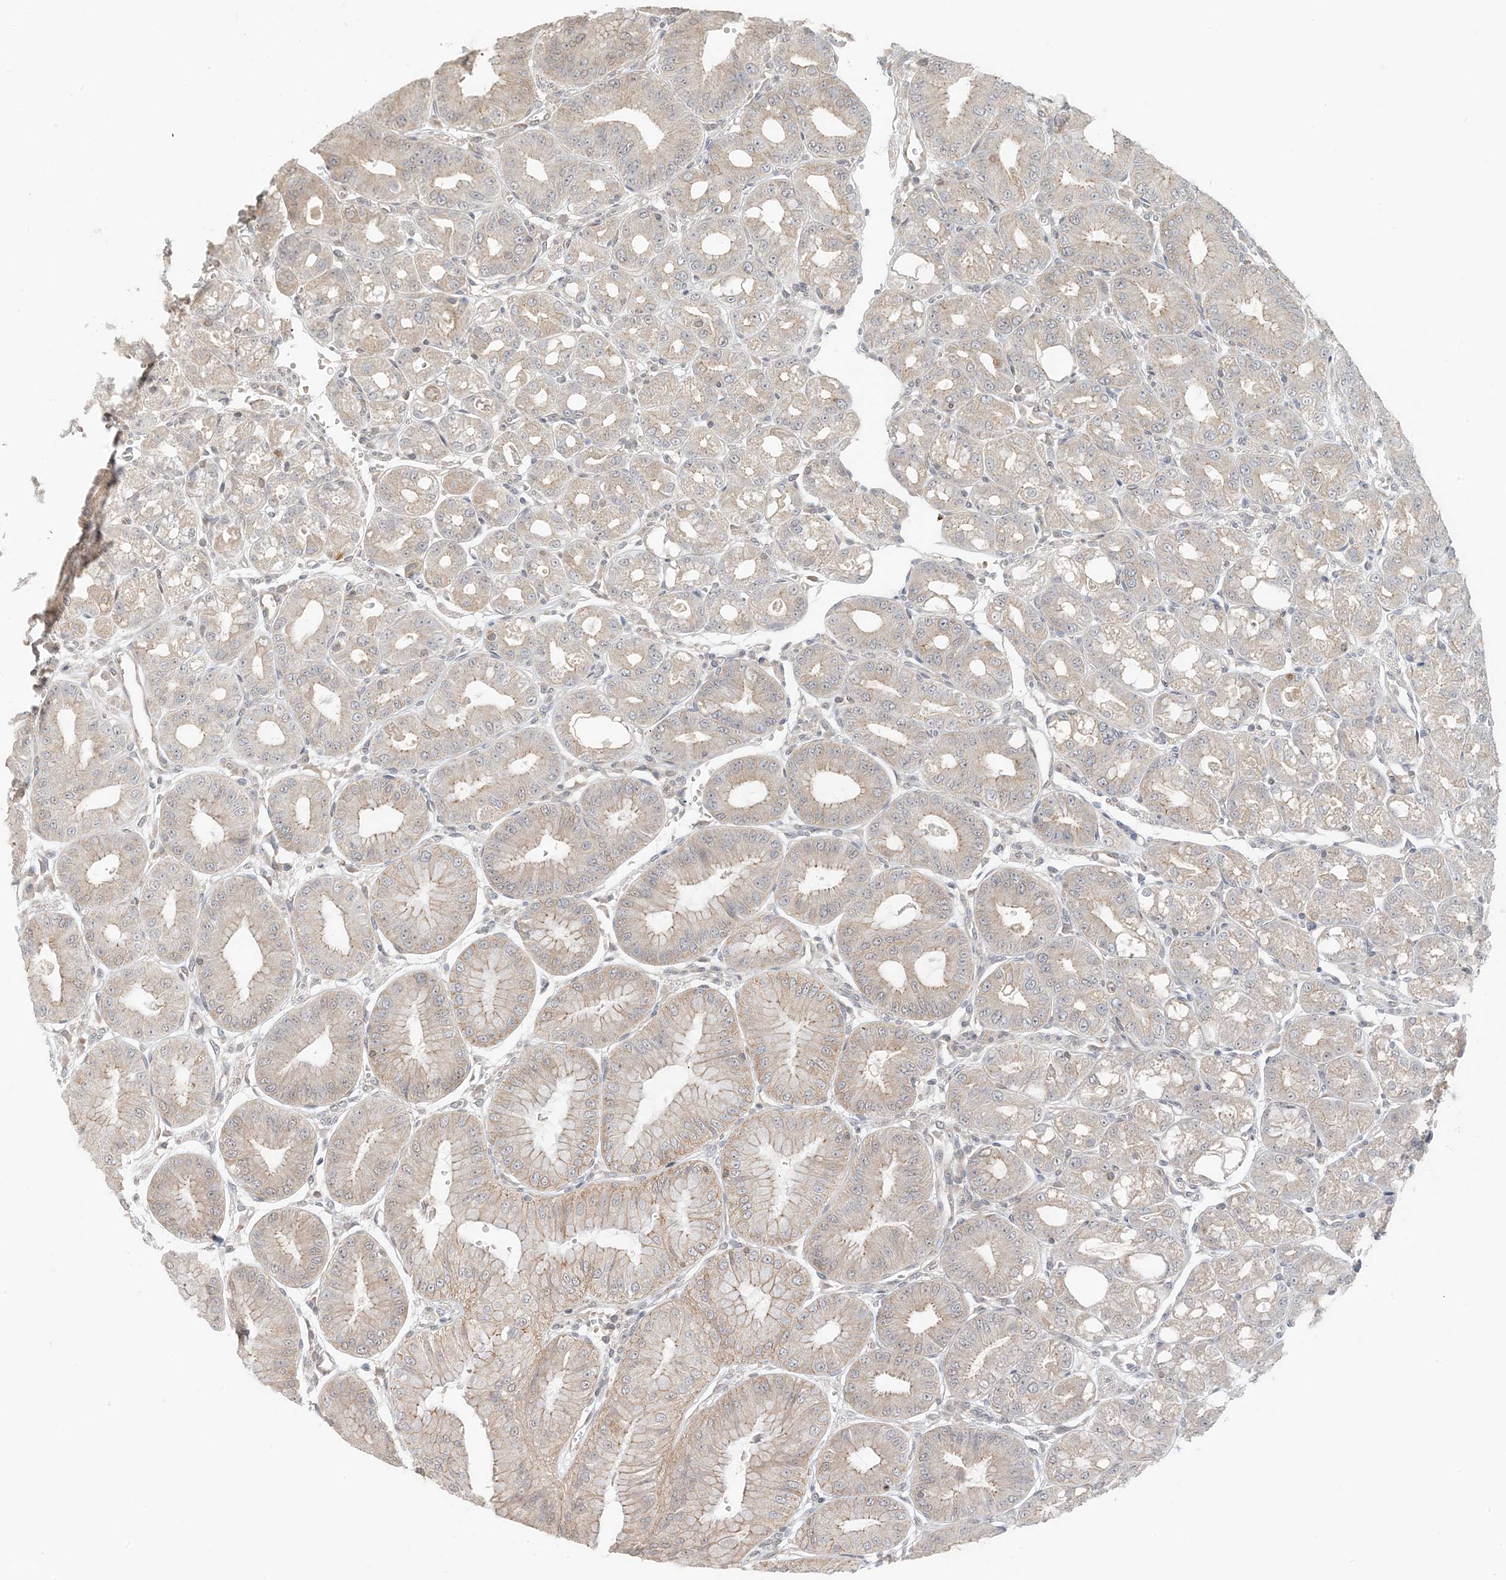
{"staining": {"intensity": "moderate", "quantity": "25%-75%", "location": "cytoplasmic/membranous"}, "tissue": "stomach", "cell_type": "Glandular cells", "image_type": "normal", "snomed": [{"axis": "morphology", "description": "Normal tissue, NOS"}, {"axis": "topography", "description": "Stomach, lower"}], "caption": "Immunohistochemical staining of normal human stomach demonstrates medium levels of moderate cytoplasmic/membranous positivity in approximately 25%-75% of glandular cells. Nuclei are stained in blue.", "gene": "ATP13A2", "patient": {"sex": "male", "age": 71}}